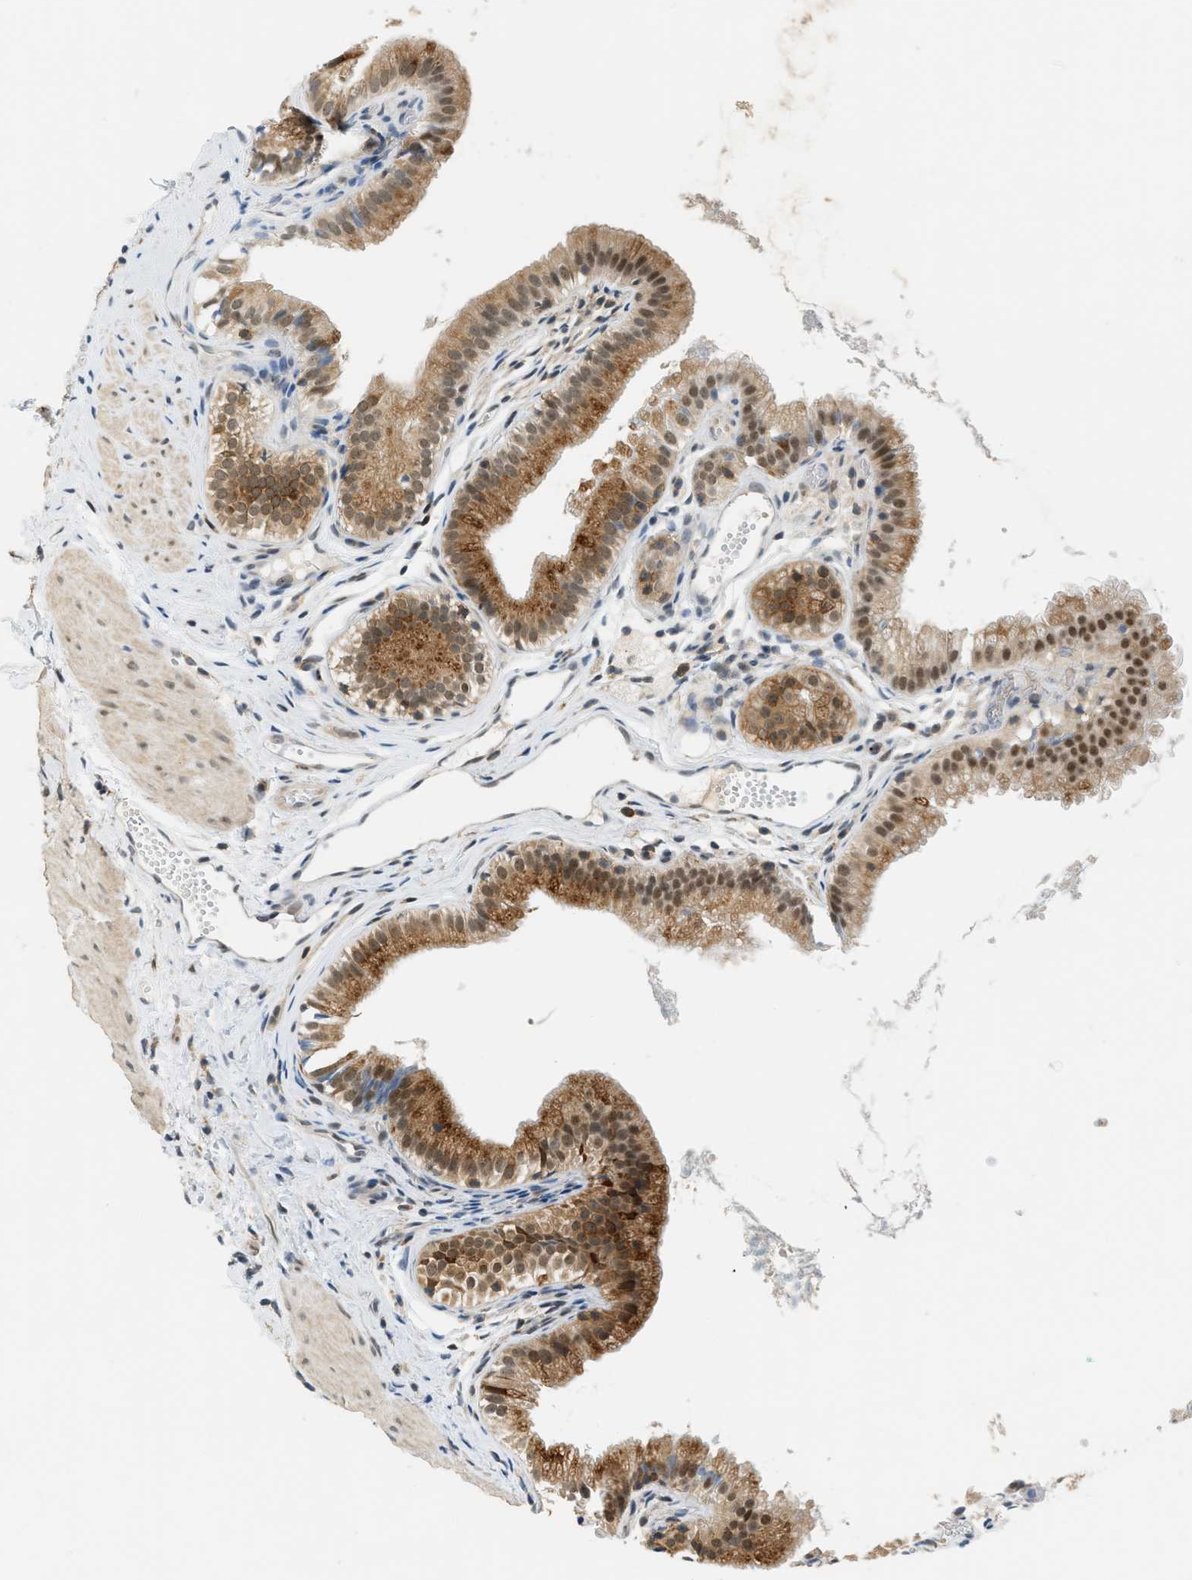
{"staining": {"intensity": "moderate", "quantity": ">75%", "location": "cytoplasmic/membranous,nuclear"}, "tissue": "gallbladder", "cell_type": "Glandular cells", "image_type": "normal", "snomed": [{"axis": "morphology", "description": "Normal tissue, NOS"}, {"axis": "topography", "description": "Gallbladder"}], "caption": "Protein staining of benign gallbladder reveals moderate cytoplasmic/membranous,nuclear expression in about >75% of glandular cells. (DAB IHC with brightfield microscopy, high magnification).", "gene": "SEMA4D", "patient": {"sex": "female", "age": 26}}